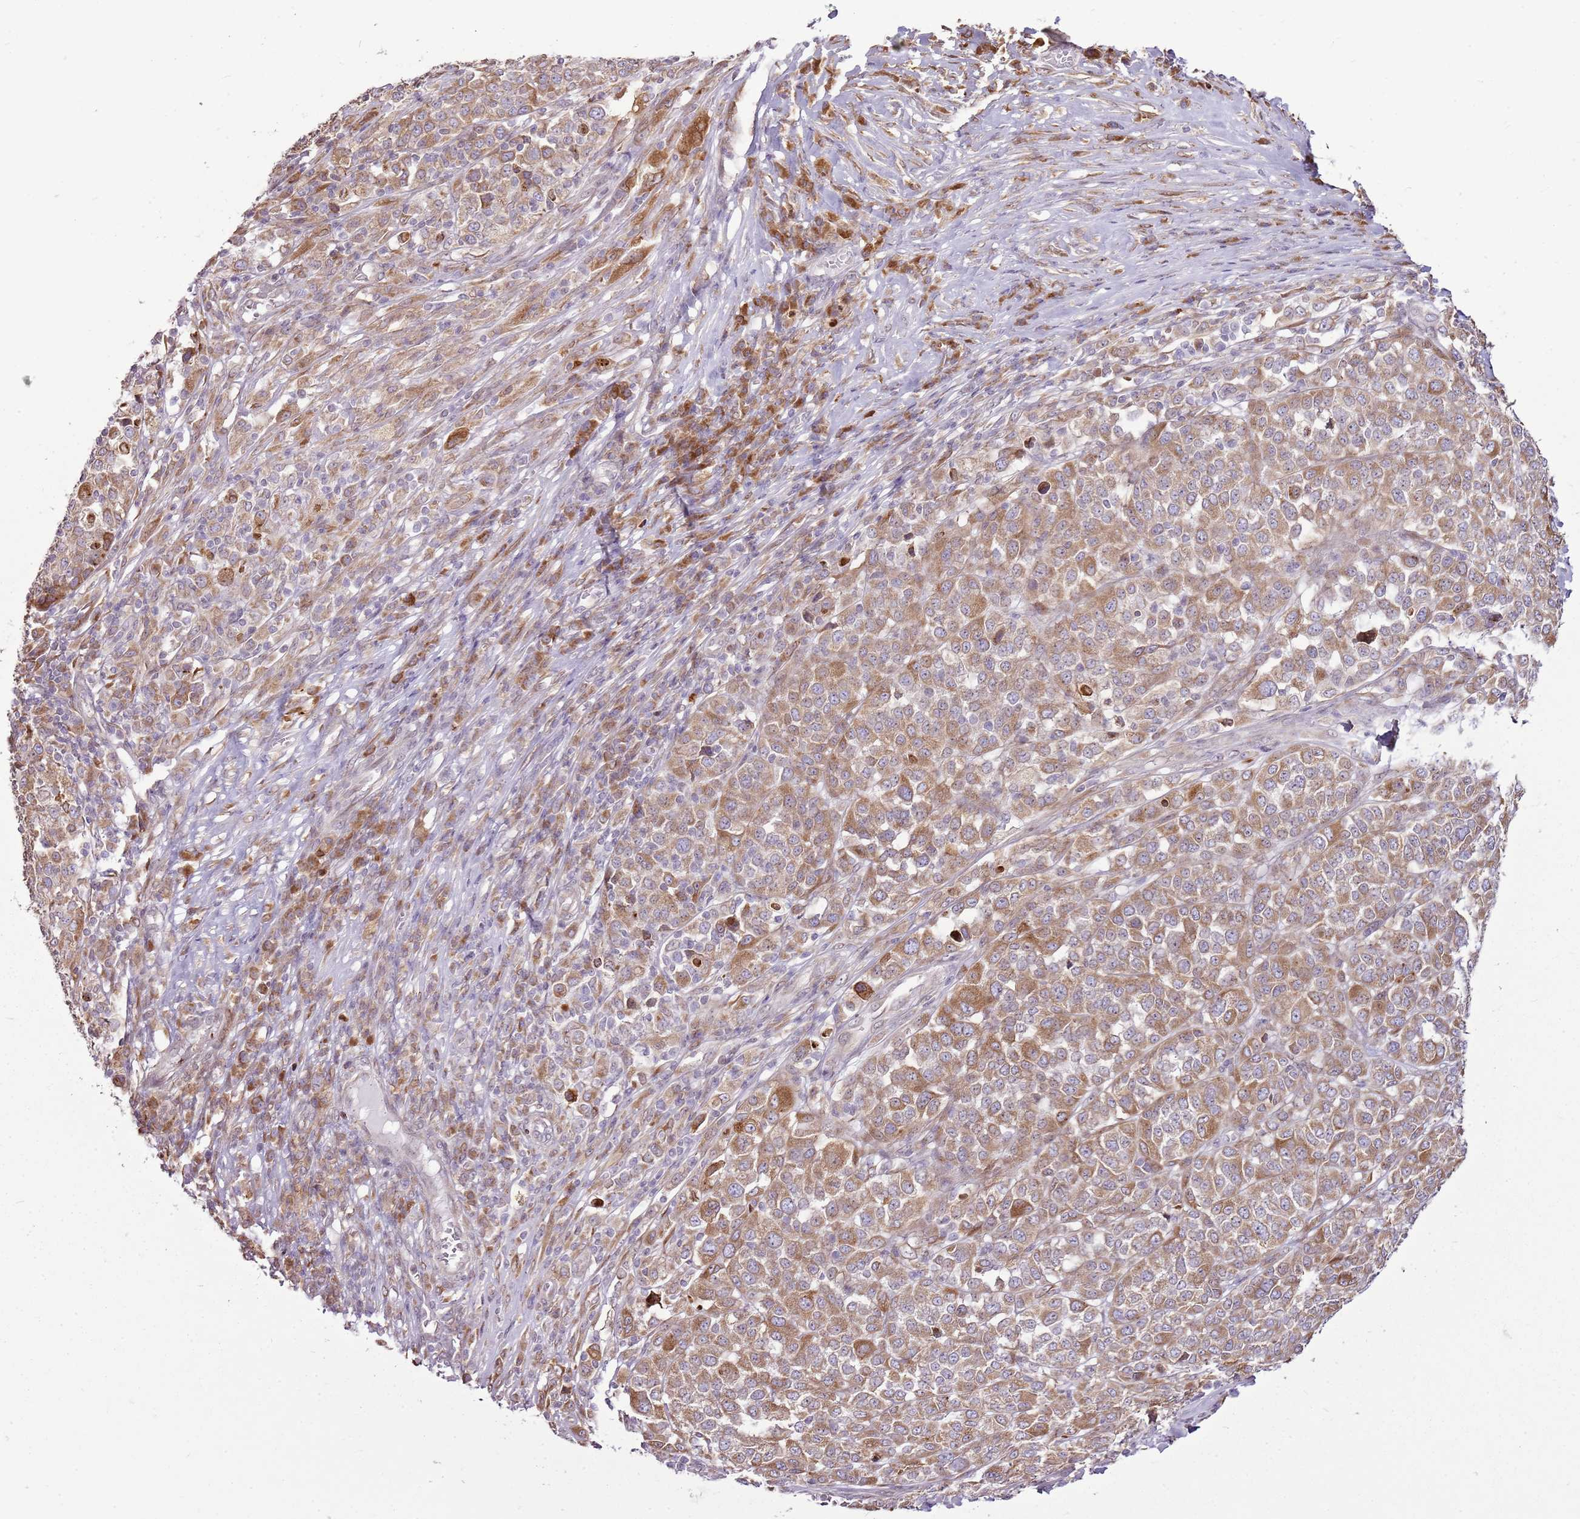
{"staining": {"intensity": "moderate", "quantity": ">75%", "location": "cytoplasmic/membranous"}, "tissue": "melanoma", "cell_type": "Tumor cells", "image_type": "cancer", "snomed": [{"axis": "morphology", "description": "Malignant melanoma, Metastatic site"}, {"axis": "topography", "description": "Lymph node"}], "caption": "Immunohistochemical staining of malignant melanoma (metastatic site) shows medium levels of moderate cytoplasmic/membranous expression in about >75% of tumor cells. The staining is performed using DAB brown chromogen to label protein expression. The nuclei are counter-stained blue using hematoxylin.", "gene": "TMED10", "patient": {"sex": "male", "age": 44}}